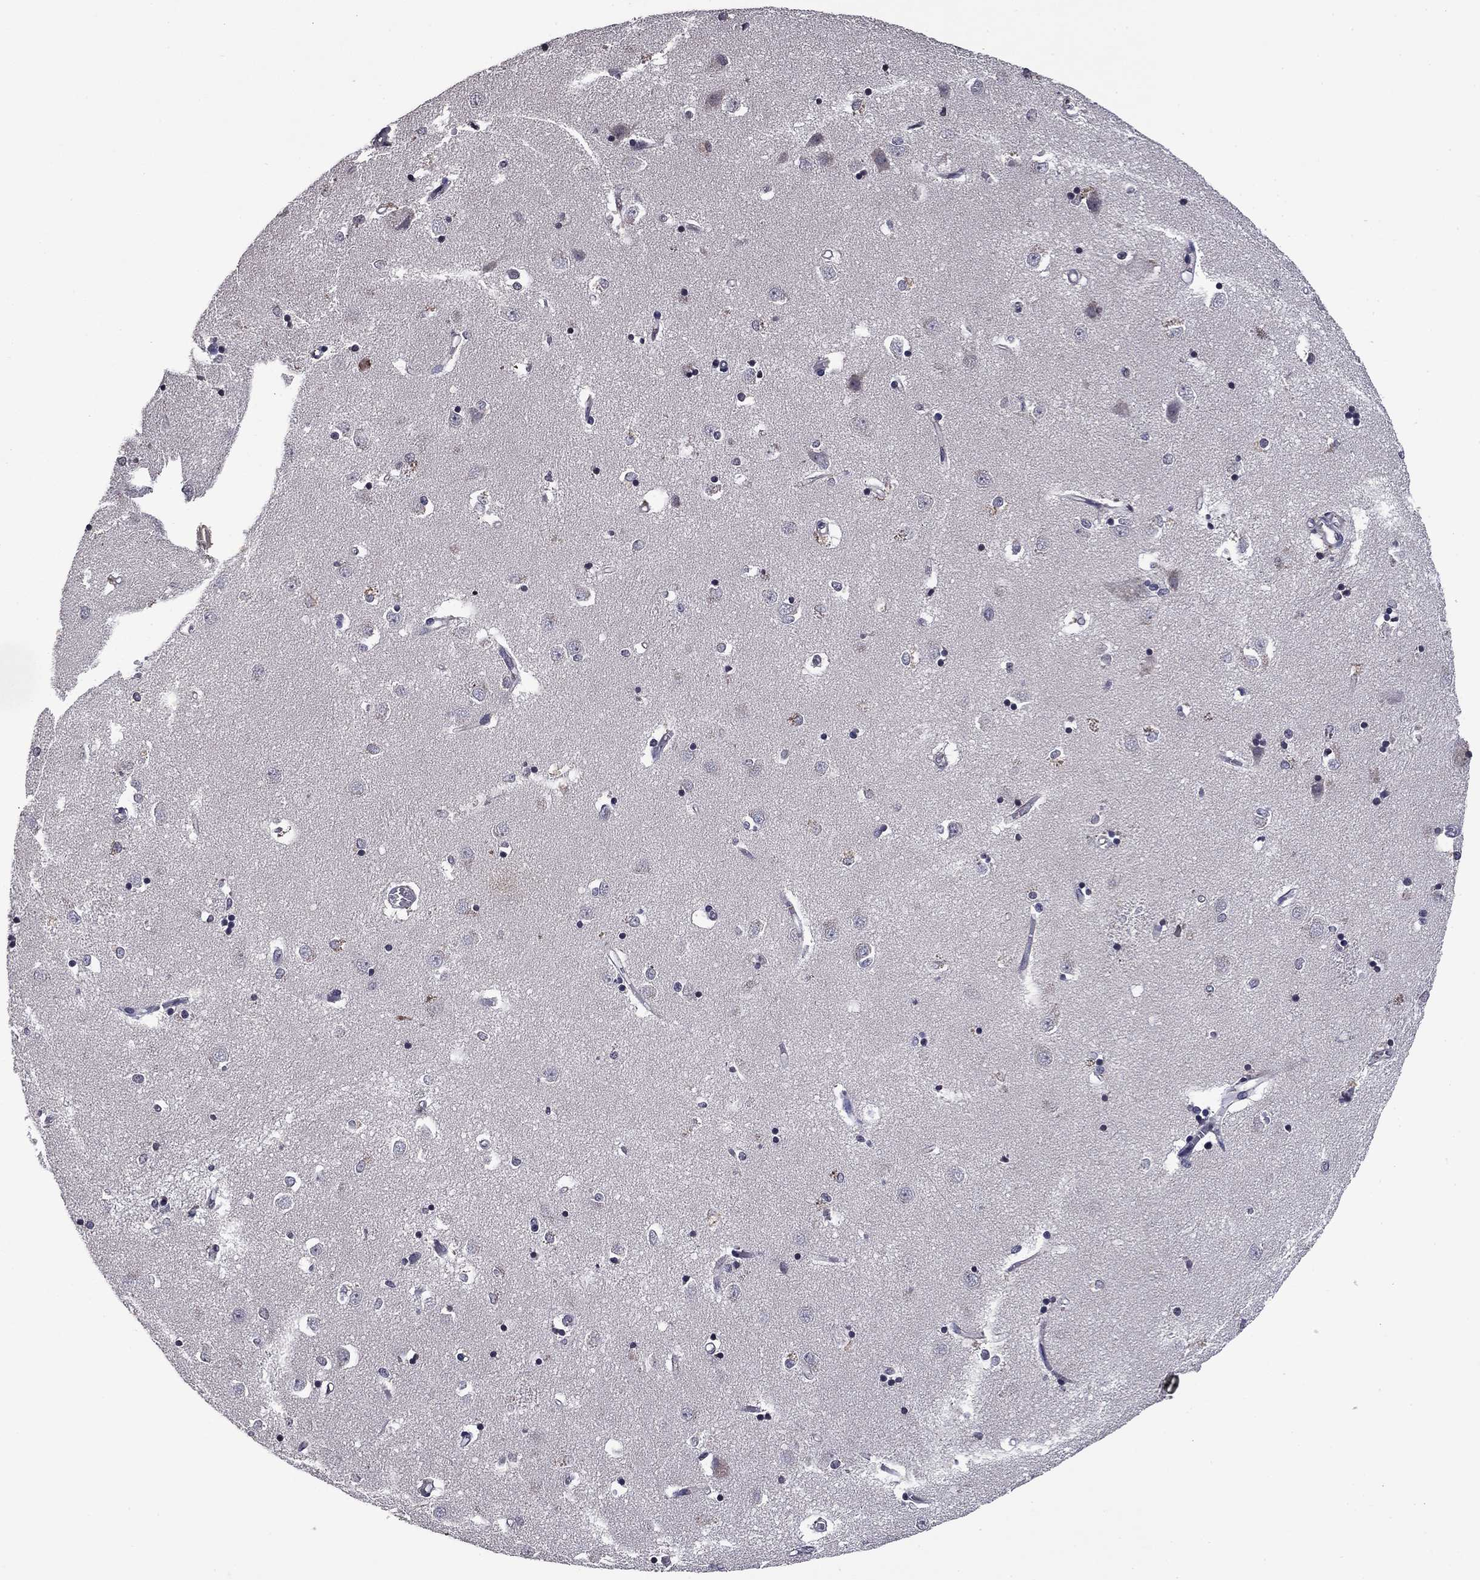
{"staining": {"intensity": "negative", "quantity": "none", "location": "none"}, "tissue": "caudate", "cell_type": "Glial cells", "image_type": "normal", "snomed": [{"axis": "morphology", "description": "Normal tissue, NOS"}, {"axis": "topography", "description": "Lateral ventricle wall"}], "caption": "High power microscopy image of an immunohistochemistry (IHC) micrograph of benign caudate, revealing no significant positivity in glial cells. (Immunohistochemistry (ihc), brightfield microscopy, high magnification).", "gene": "PROS1", "patient": {"sex": "male", "age": 54}}